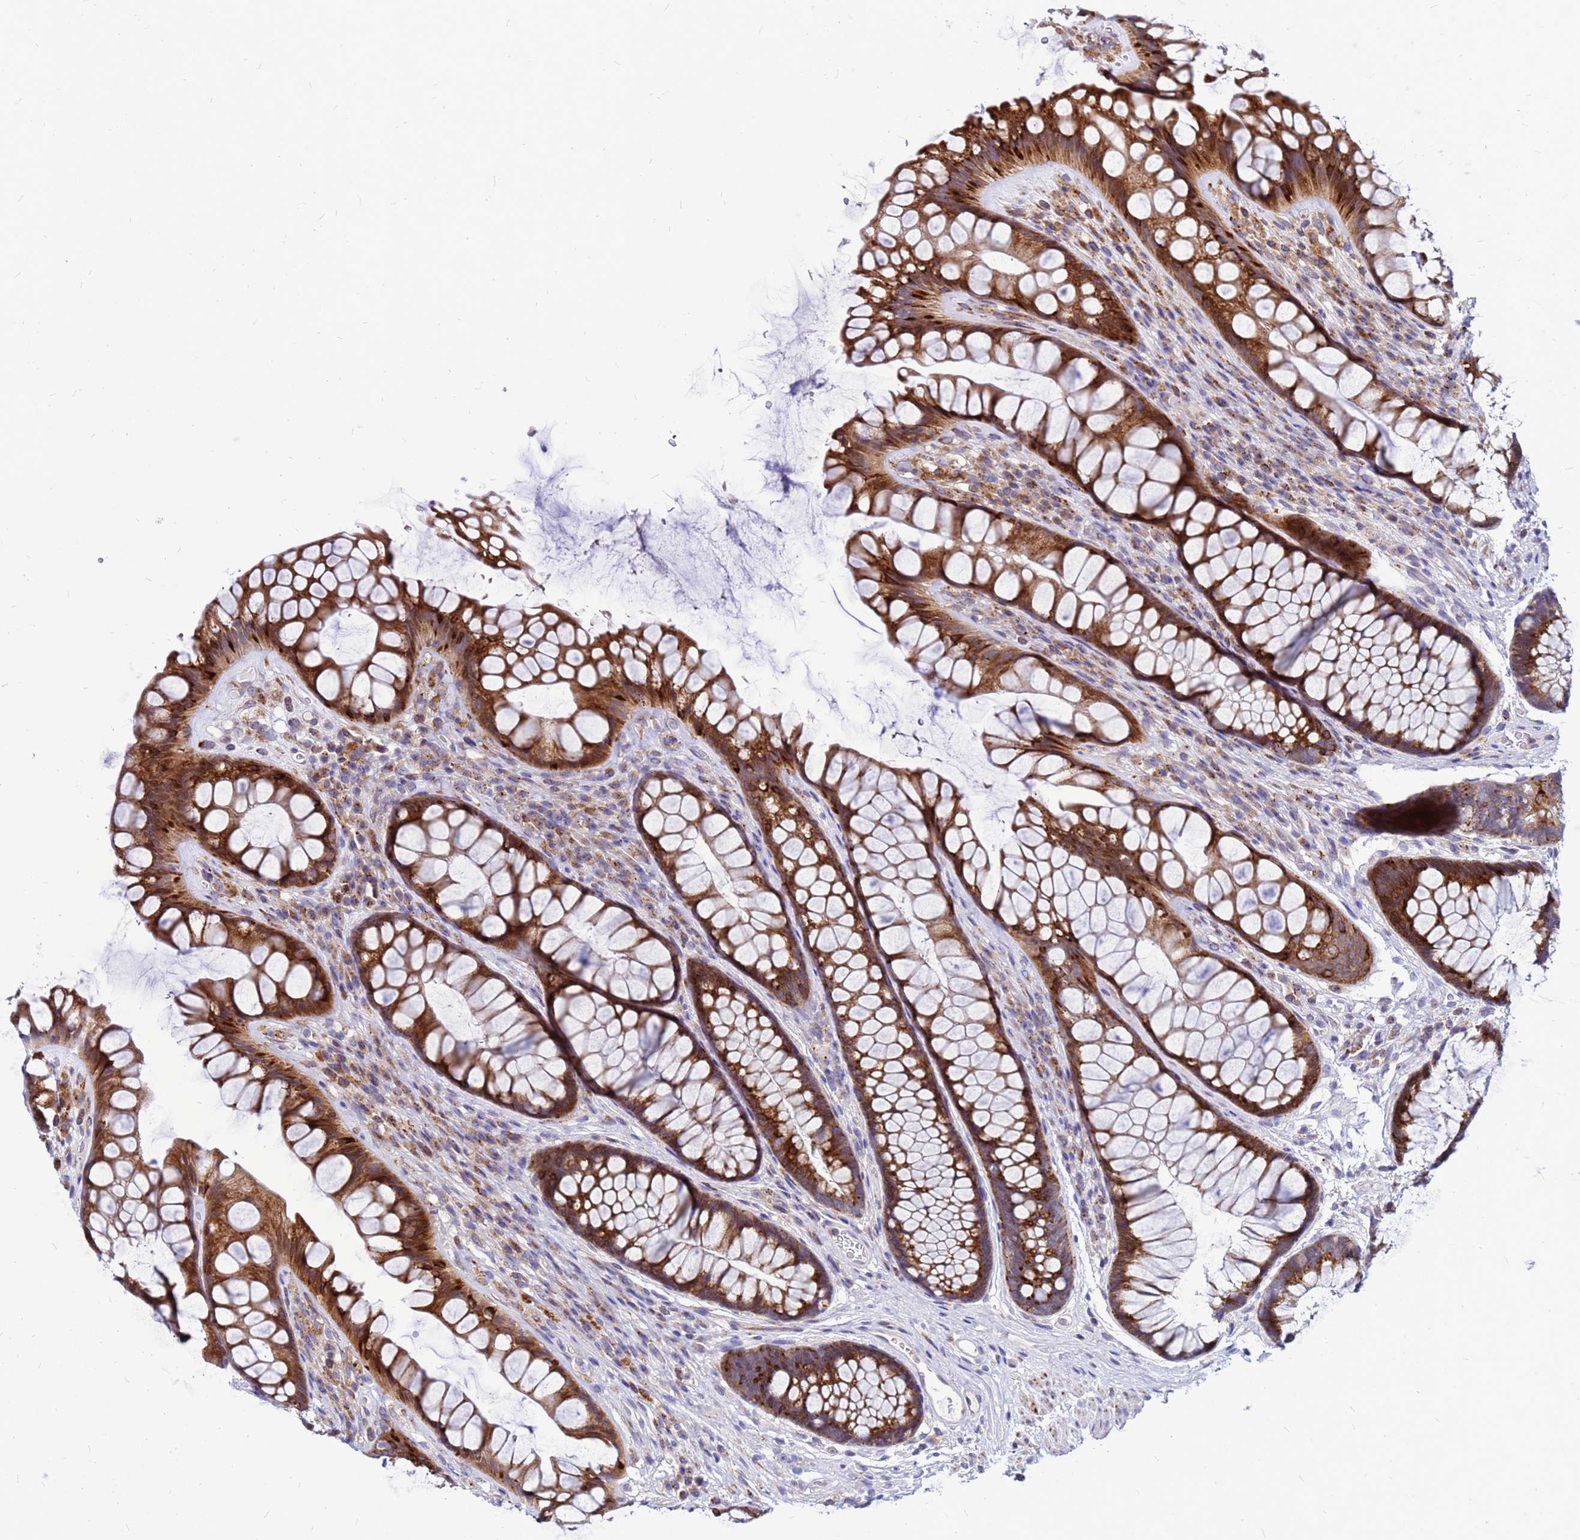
{"staining": {"intensity": "strong", "quantity": ">75%", "location": "cytoplasmic/membranous"}, "tissue": "rectum", "cell_type": "Glandular cells", "image_type": "normal", "snomed": [{"axis": "morphology", "description": "Normal tissue, NOS"}, {"axis": "topography", "description": "Rectum"}], "caption": "A micrograph of rectum stained for a protein demonstrates strong cytoplasmic/membranous brown staining in glandular cells. The protein is shown in brown color, while the nuclei are stained blue.", "gene": "FHIP1A", "patient": {"sex": "male", "age": 74}}